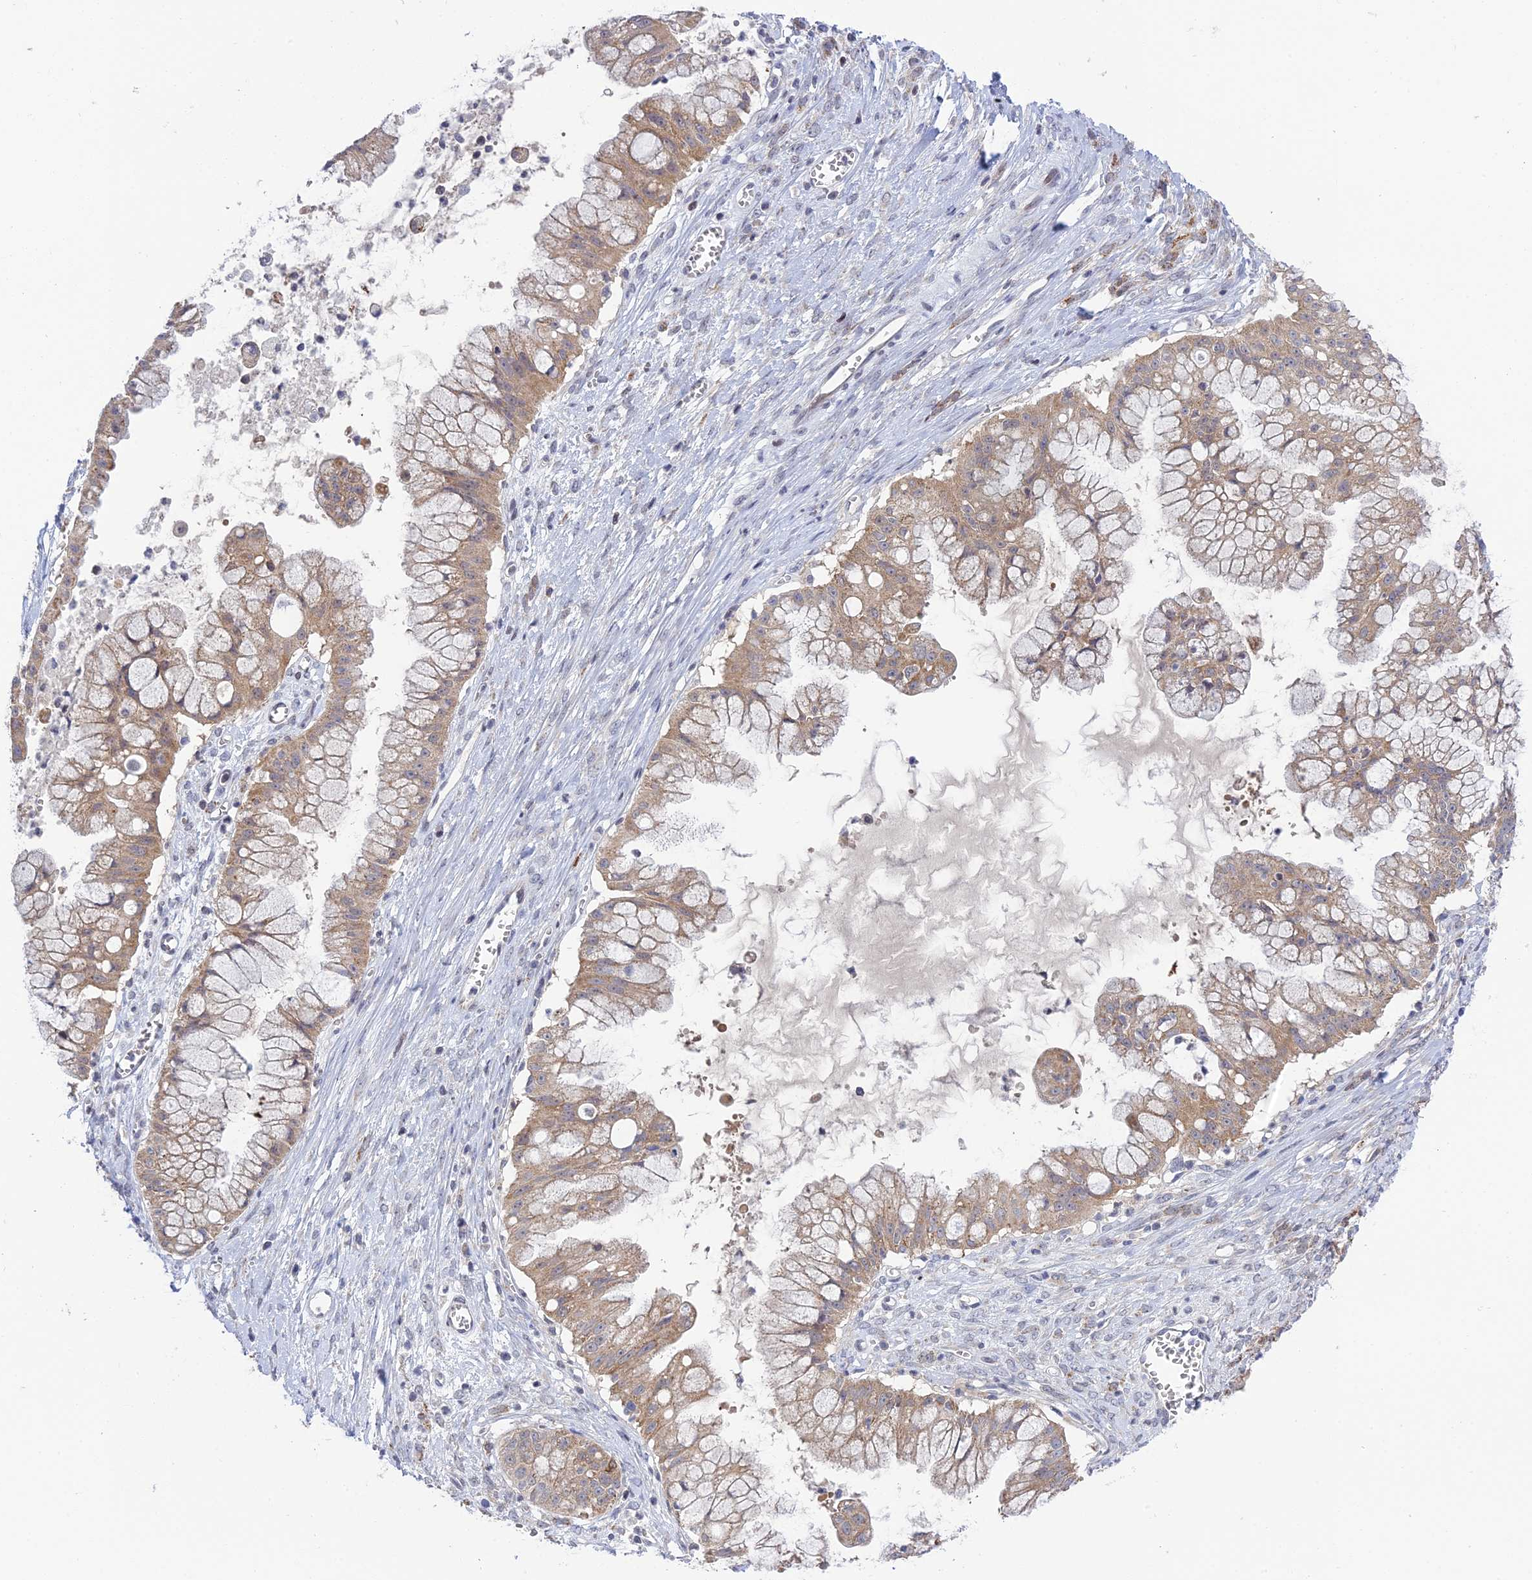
{"staining": {"intensity": "moderate", "quantity": ">75%", "location": "cytoplasmic/membranous"}, "tissue": "ovarian cancer", "cell_type": "Tumor cells", "image_type": "cancer", "snomed": [{"axis": "morphology", "description": "Cystadenocarcinoma, mucinous, NOS"}, {"axis": "topography", "description": "Ovary"}], "caption": "A medium amount of moderate cytoplasmic/membranous expression is present in about >75% of tumor cells in ovarian cancer tissue.", "gene": "ELOA2", "patient": {"sex": "female", "age": 70}}